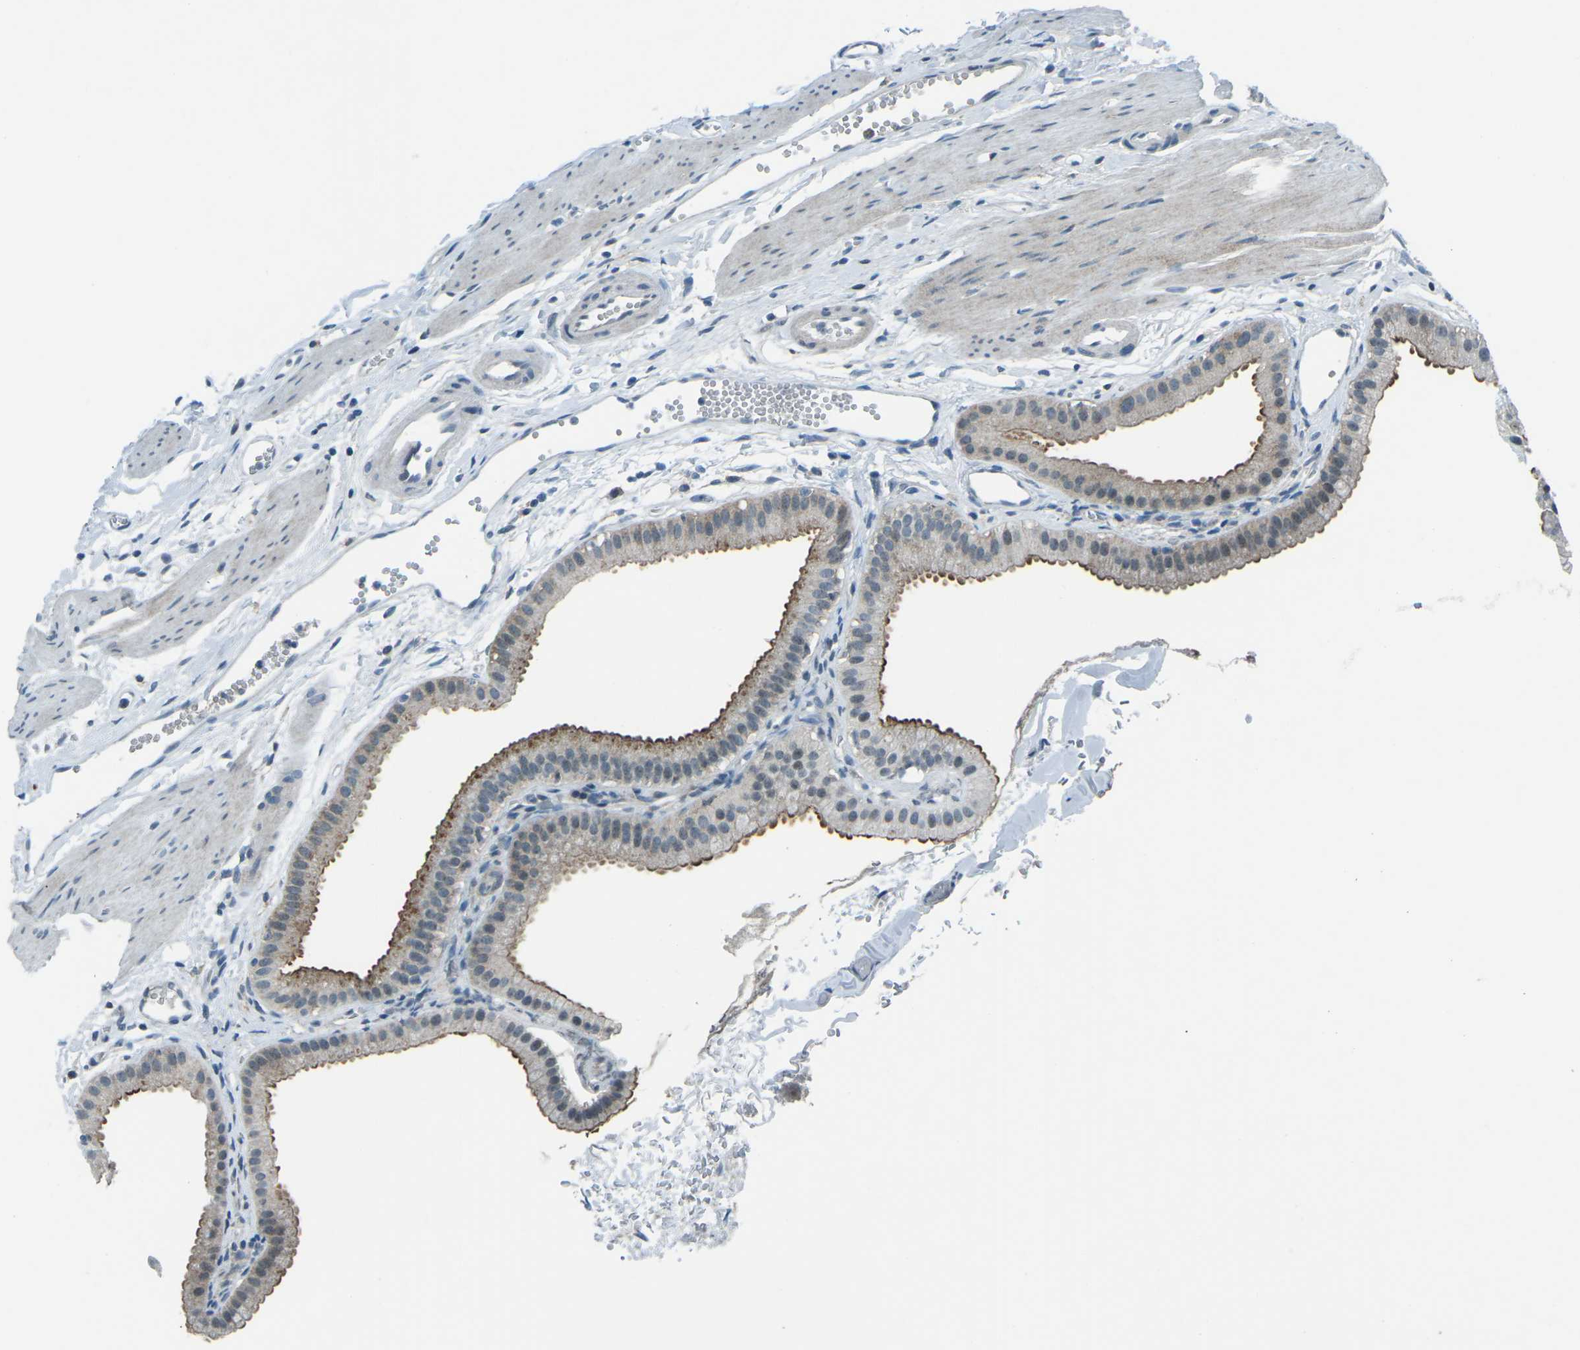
{"staining": {"intensity": "strong", "quantity": "25%-75%", "location": "cytoplasmic/membranous"}, "tissue": "gallbladder", "cell_type": "Glandular cells", "image_type": "normal", "snomed": [{"axis": "morphology", "description": "Normal tissue, NOS"}, {"axis": "topography", "description": "Gallbladder"}], "caption": "High-magnification brightfield microscopy of normal gallbladder stained with DAB (3,3'-diaminobenzidine) (brown) and counterstained with hematoxylin (blue). glandular cells exhibit strong cytoplasmic/membranous staining is appreciated in approximately25%-75% of cells. The staining was performed using DAB to visualize the protein expression in brown, while the nuclei were stained in blue with hematoxylin (Magnification: 20x).", "gene": "PRKCA", "patient": {"sex": "female", "age": 64}}